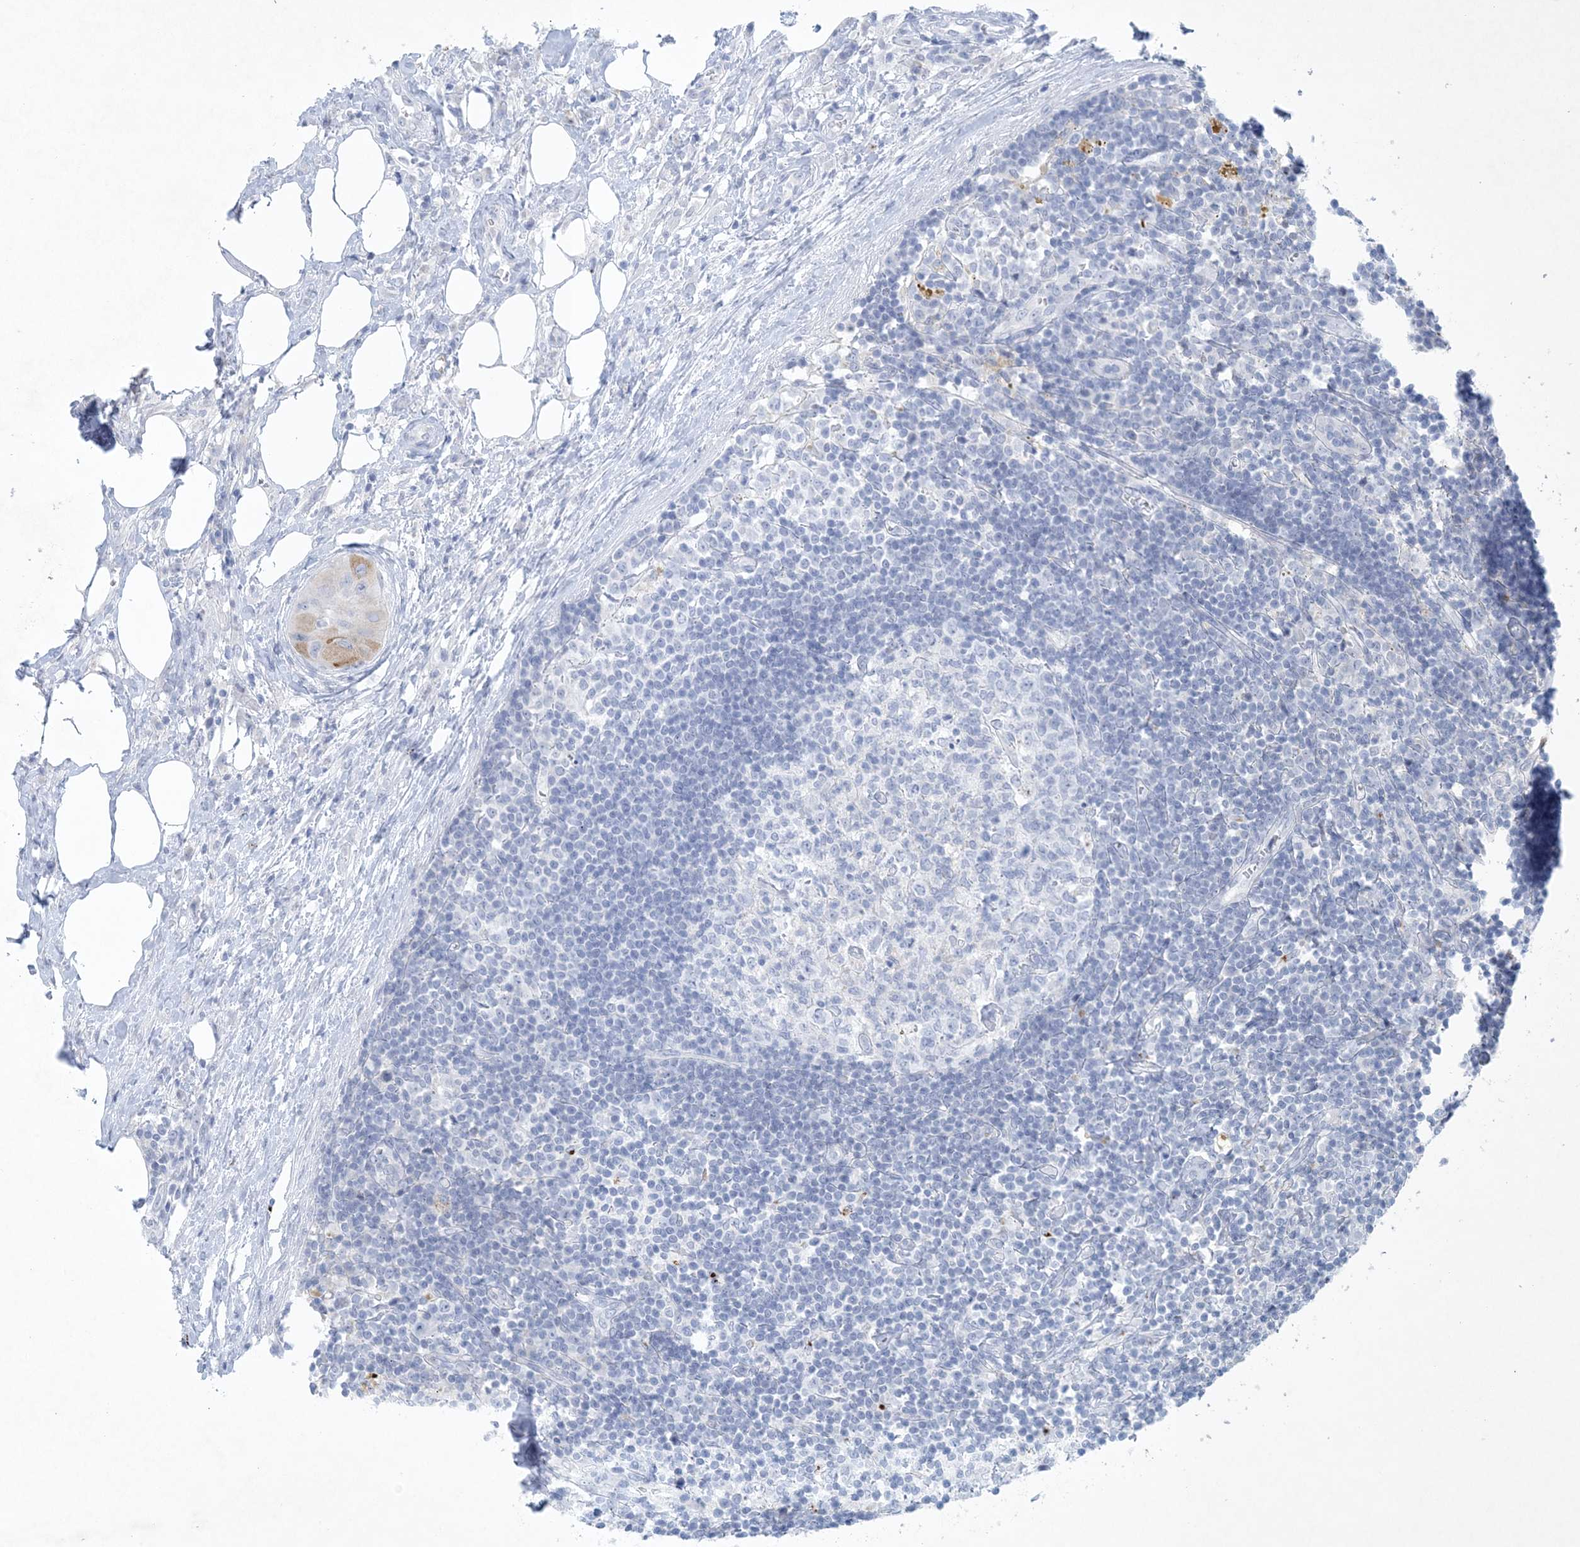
{"staining": {"intensity": "negative", "quantity": "none", "location": "none"}, "tissue": "lymph node", "cell_type": "Germinal center cells", "image_type": "normal", "snomed": [{"axis": "morphology", "description": "Normal tissue, NOS"}, {"axis": "morphology", "description": "Squamous cell carcinoma, metastatic, NOS"}, {"axis": "topography", "description": "Lymph node"}], "caption": "Immunohistochemistry (IHC) image of unremarkable lymph node: lymph node stained with DAB shows no significant protein expression in germinal center cells. Brightfield microscopy of immunohistochemistry stained with DAB (3,3'-diaminobenzidine) (brown) and hematoxylin (blue), captured at high magnification.", "gene": "GABRG1", "patient": {"sex": "male", "age": 73}}